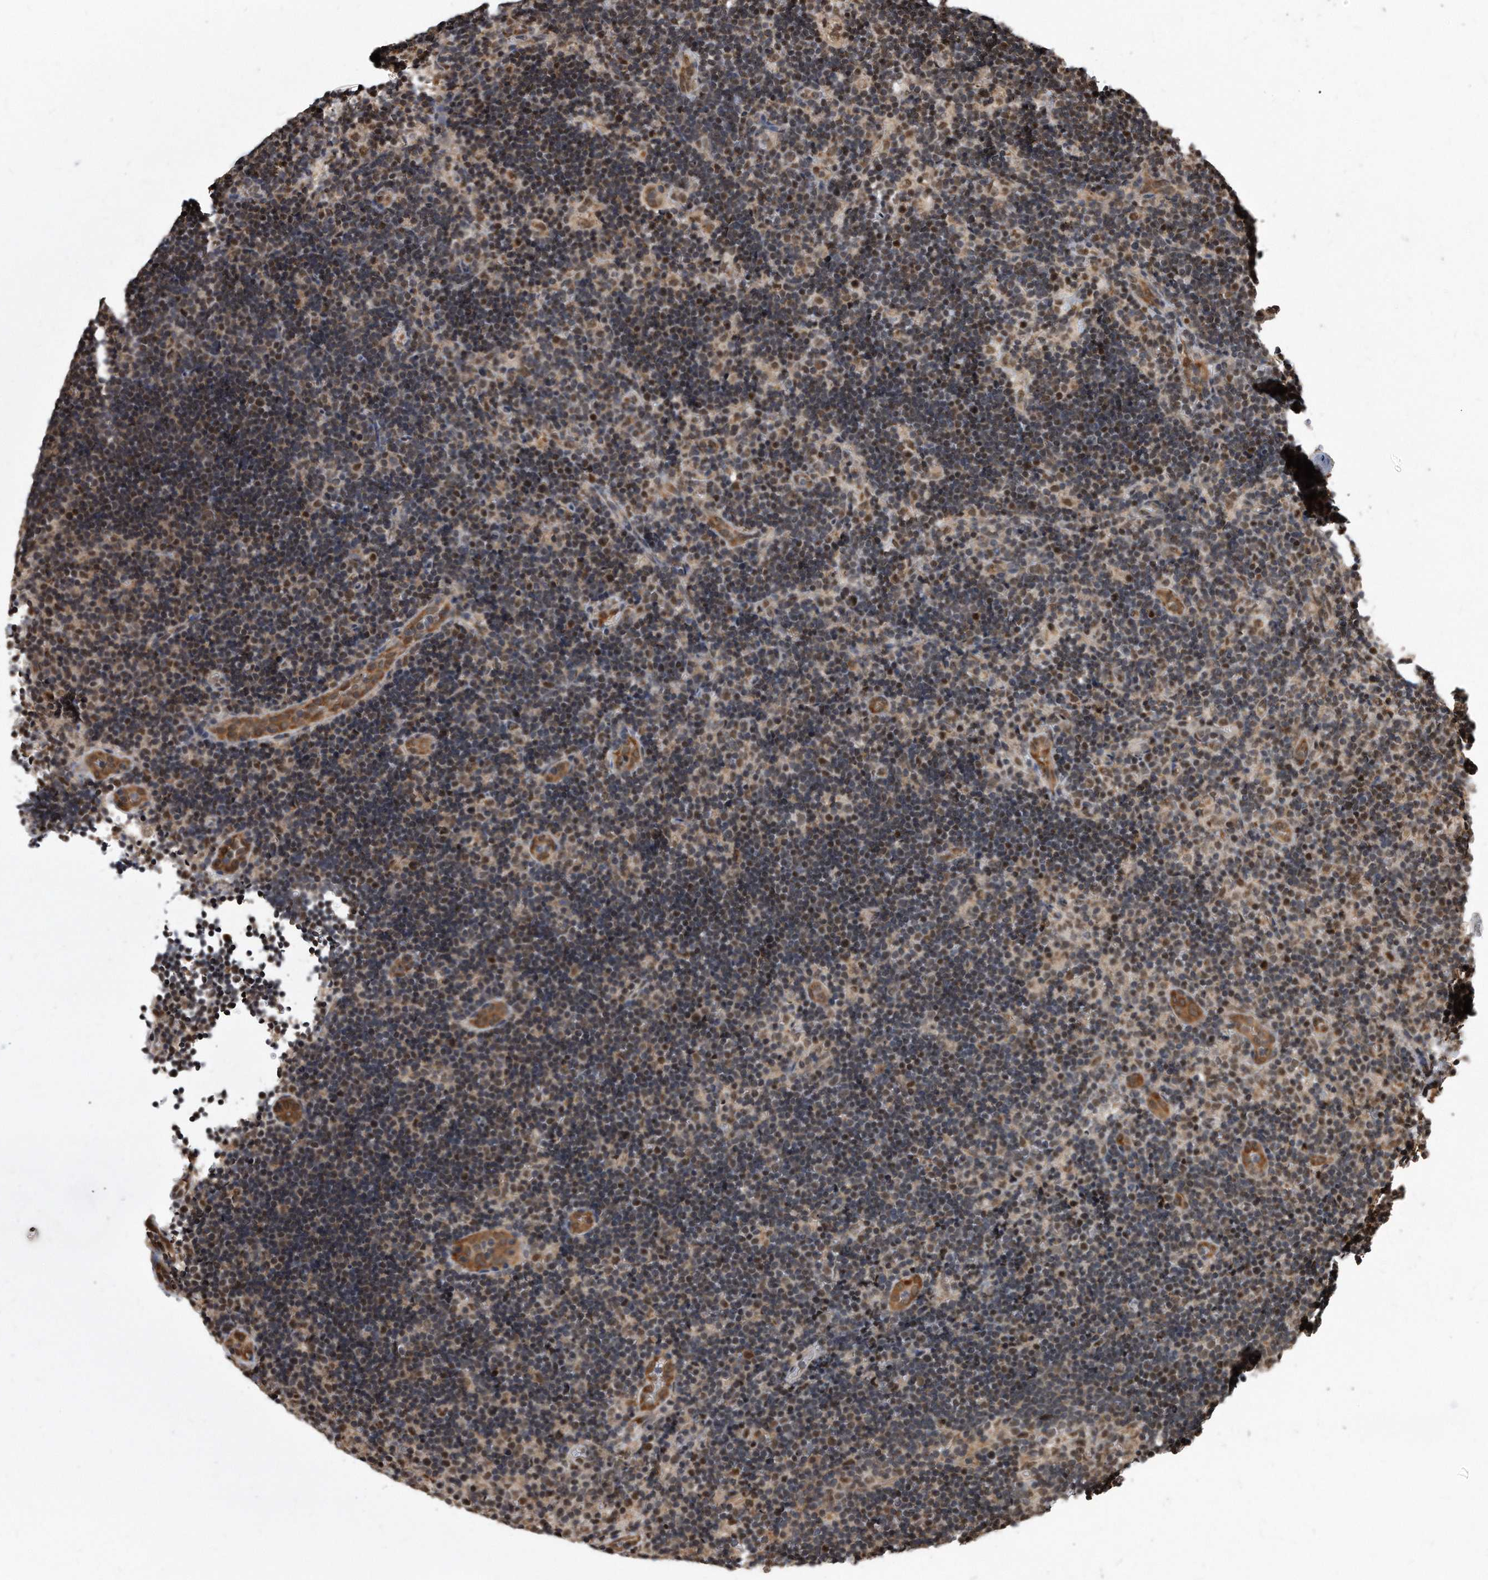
{"staining": {"intensity": "weak", "quantity": "25%-75%", "location": "nuclear"}, "tissue": "lymph node", "cell_type": "Germinal center cells", "image_type": "normal", "snomed": [{"axis": "morphology", "description": "Normal tissue, NOS"}, {"axis": "topography", "description": "Lymph node"}], "caption": "High-magnification brightfield microscopy of normal lymph node stained with DAB (3,3'-diaminobenzidine) (brown) and counterstained with hematoxylin (blue). germinal center cells exhibit weak nuclear expression is appreciated in about25%-75% of cells.", "gene": "DUSP22", "patient": {"sex": "female", "age": 22}}